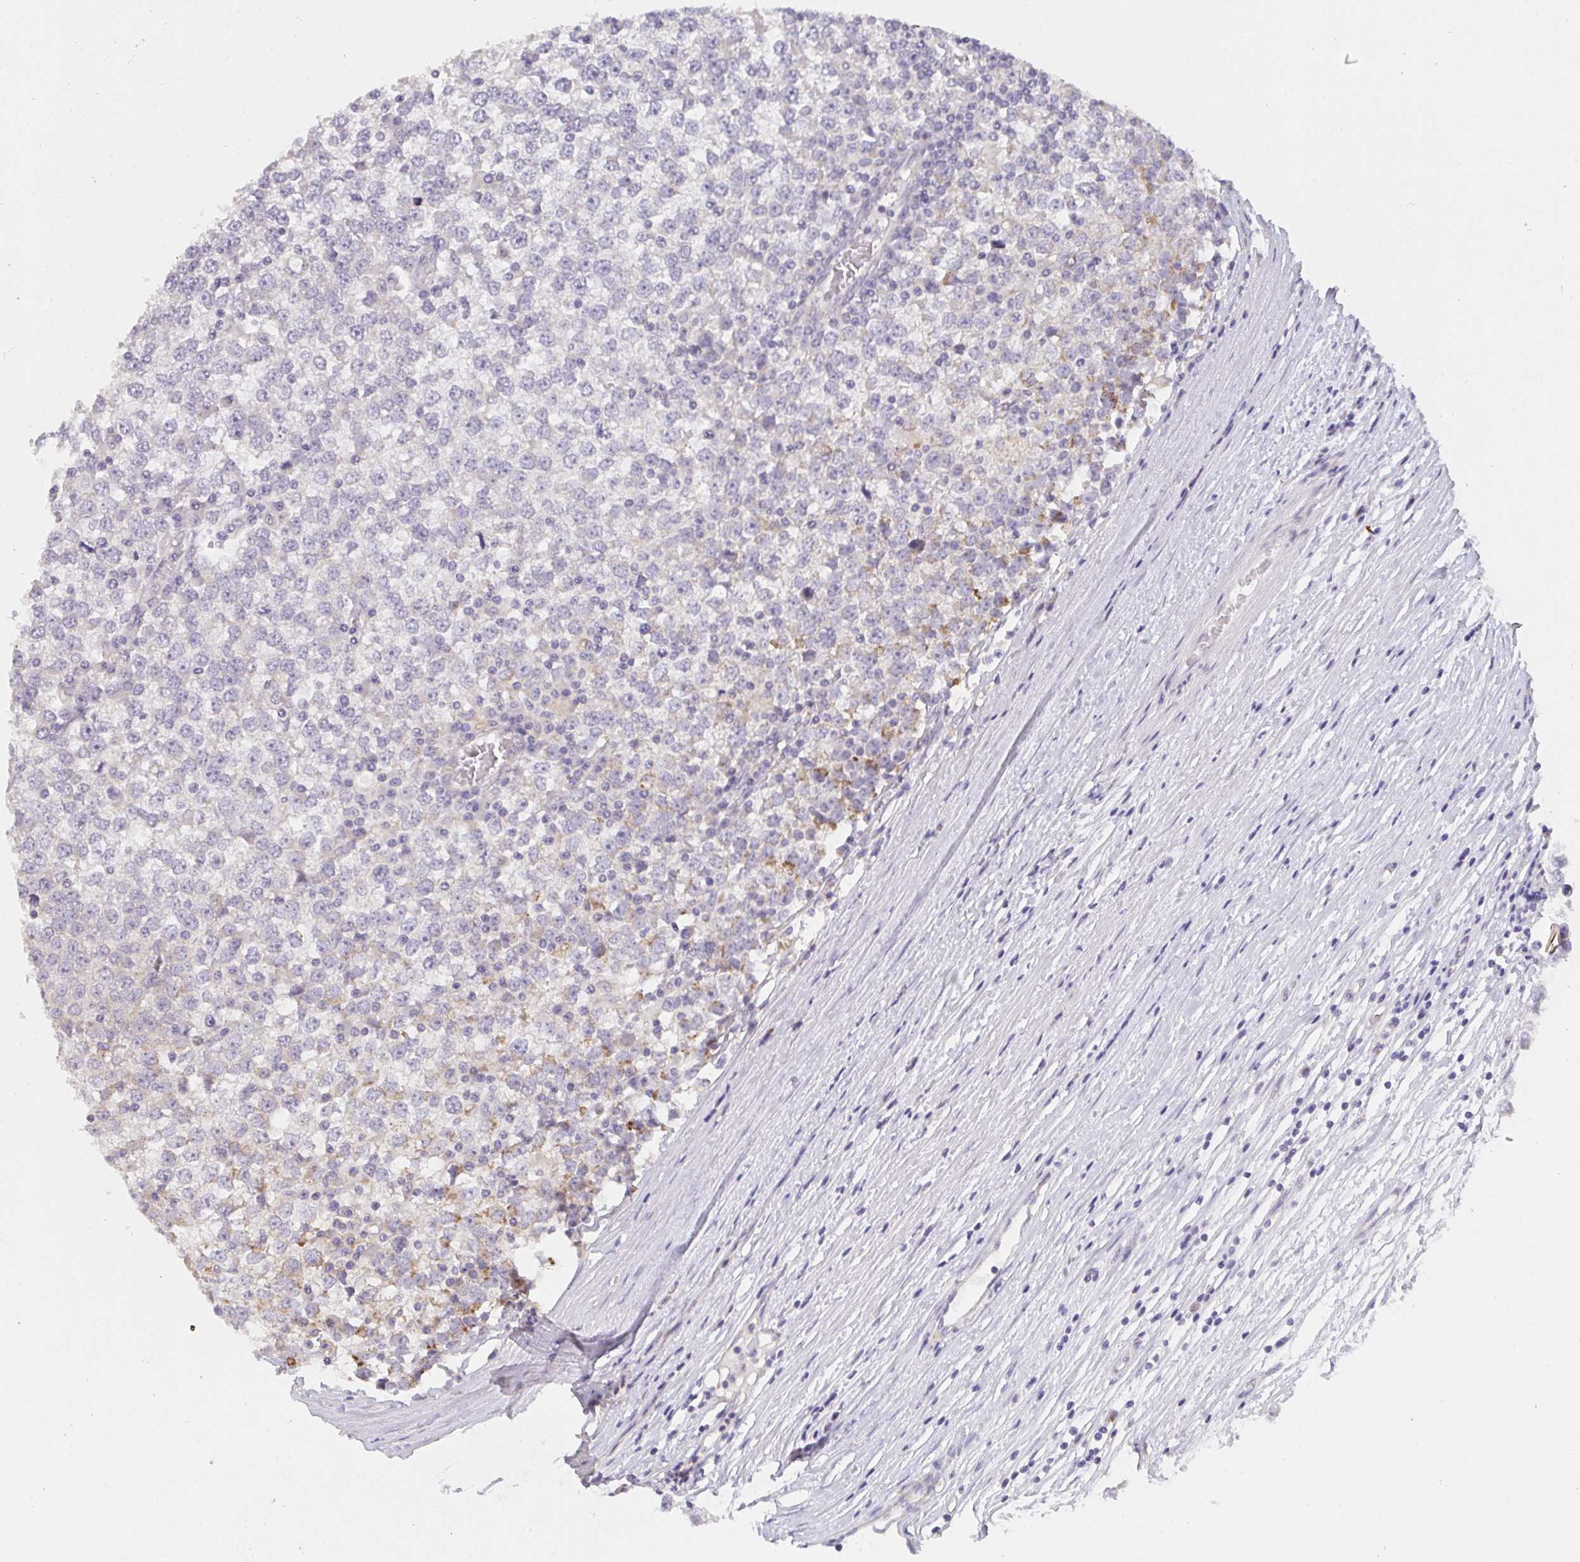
{"staining": {"intensity": "moderate", "quantity": "<25%", "location": "cytoplasmic/membranous"}, "tissue": "testis cancer", "cell_type": "Tumor cells", "image_type": "cancer", "snomed": [{"axis": "morphology", "description": "Seminoma, NOS"}, {"axis": "topography", "description": "Testis"}], "caption": "A micrograph showing moderate cytoplasmic/membranous expression in about <25% of tumor cells in seminoma (testis), as visualized by brown immunohistochemical staining.", "gene": "TMEM219", "patient": {"sex": "male", "age": 65}}